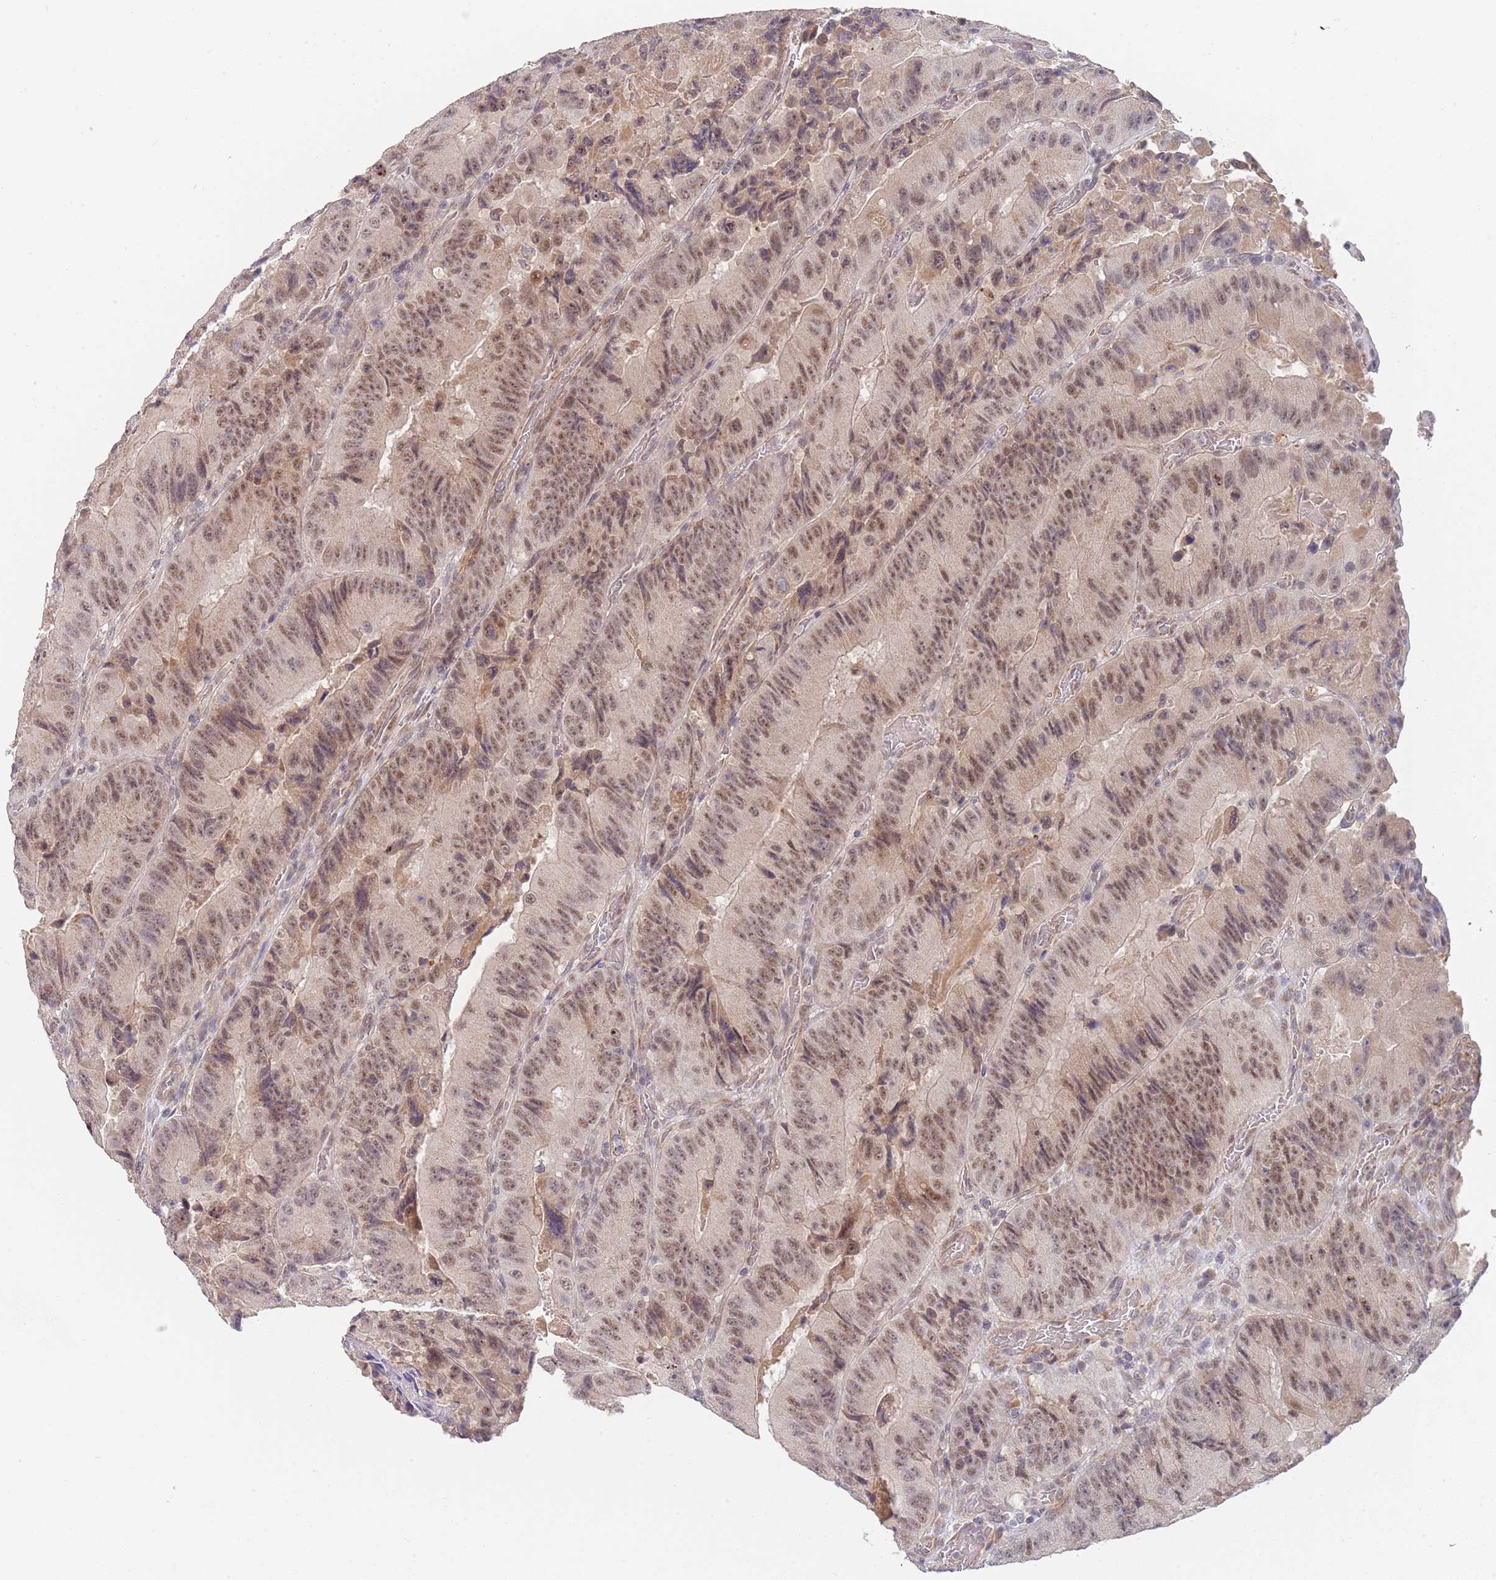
{"staining": {"intensity": "weak", "quantity": ">75%", "location": "nuclear"}, "tissue": "colorectal cancer", "cell_type": "Tumor cells", "image_type": "cancer", "snomed": [{"axis": "morphology", "description": "Adenocarcinoma, NOS"}, {"axis": "topography", "description": "Colon"}], "caption": "Weak nuclear protein expression is present in approximately >75% of tumor cells in colorectal adenocarcinoma.", "gene": "B4GALT4", "patient": {"sex": "female", "age": 86}}